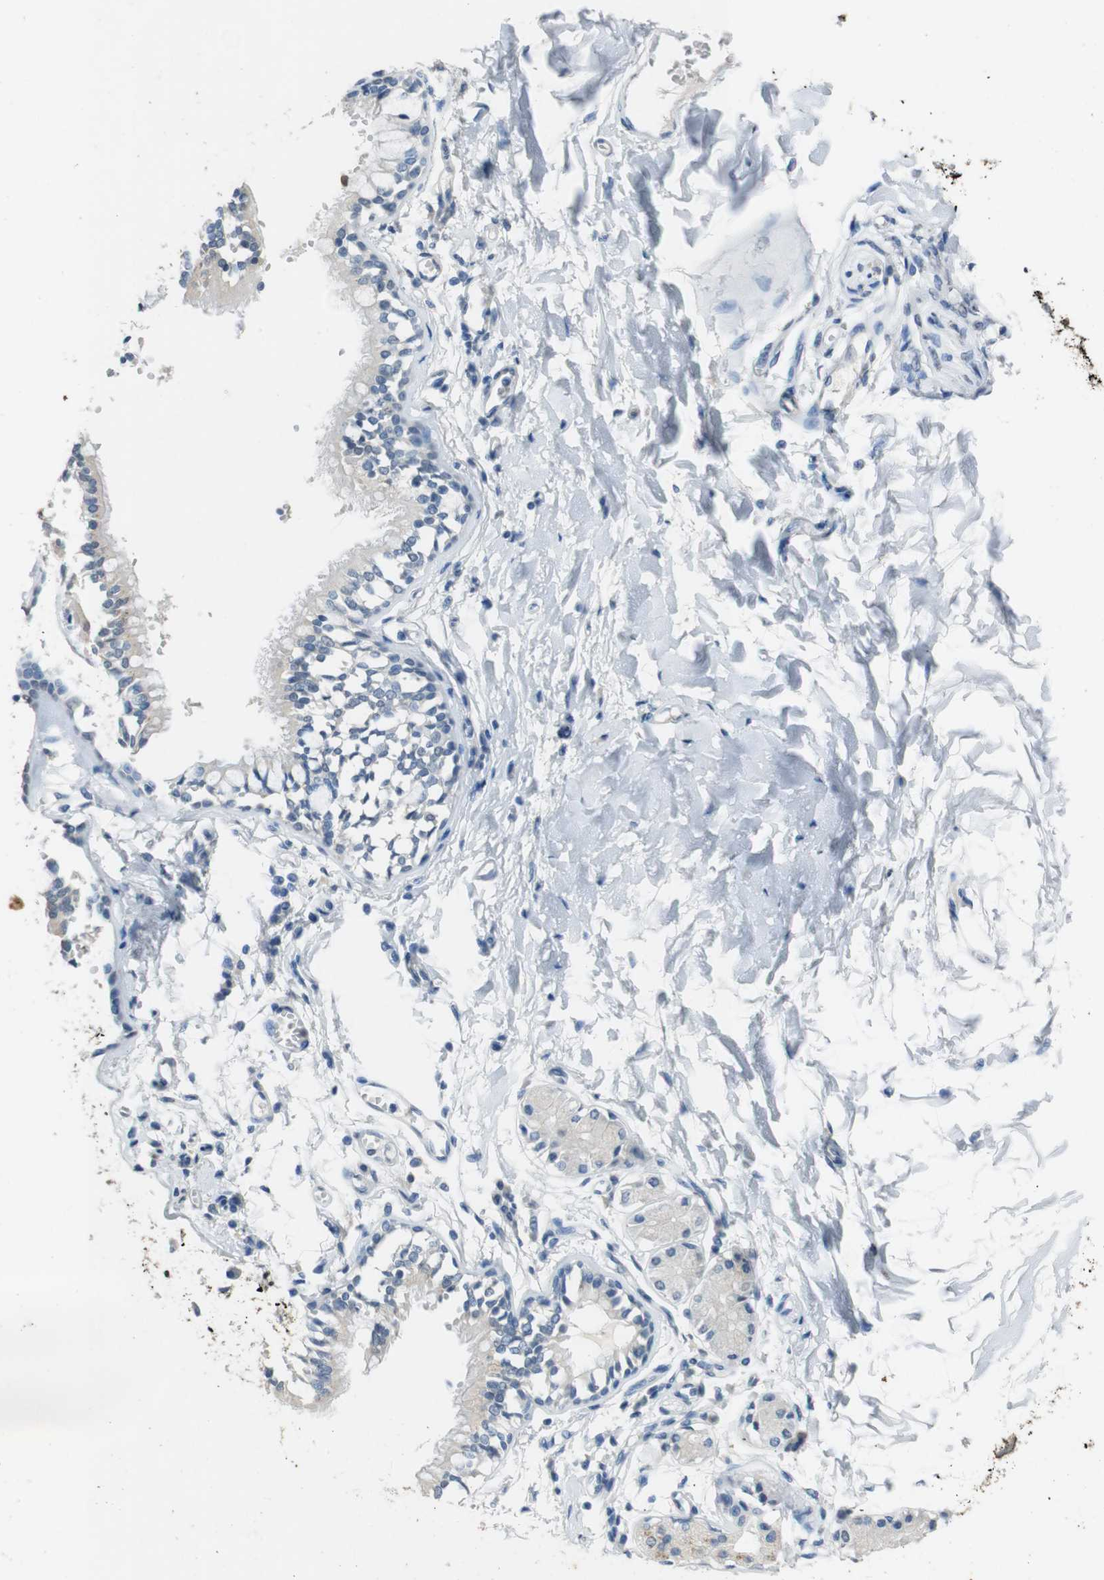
{"staining": {"intensity": "negative", "quantity": "none", "location": "none"}, "tissue": "bronchus", "cell_type": "Respiratory epithelial cells", "image_type": "normal", "snomed": [{"axis": "morphology", "description": "Normal tissue, NOS"}, {"axis": "topography", "description": "Bronchus"}, {"axis": "topography", "description": "Lung"}], "caption": "IHC of benign human bronchus exhibits no positivity in respiratory epithelial cells.", "gene": "STBD1", "patient": {"sex": "female", "age": 56}}